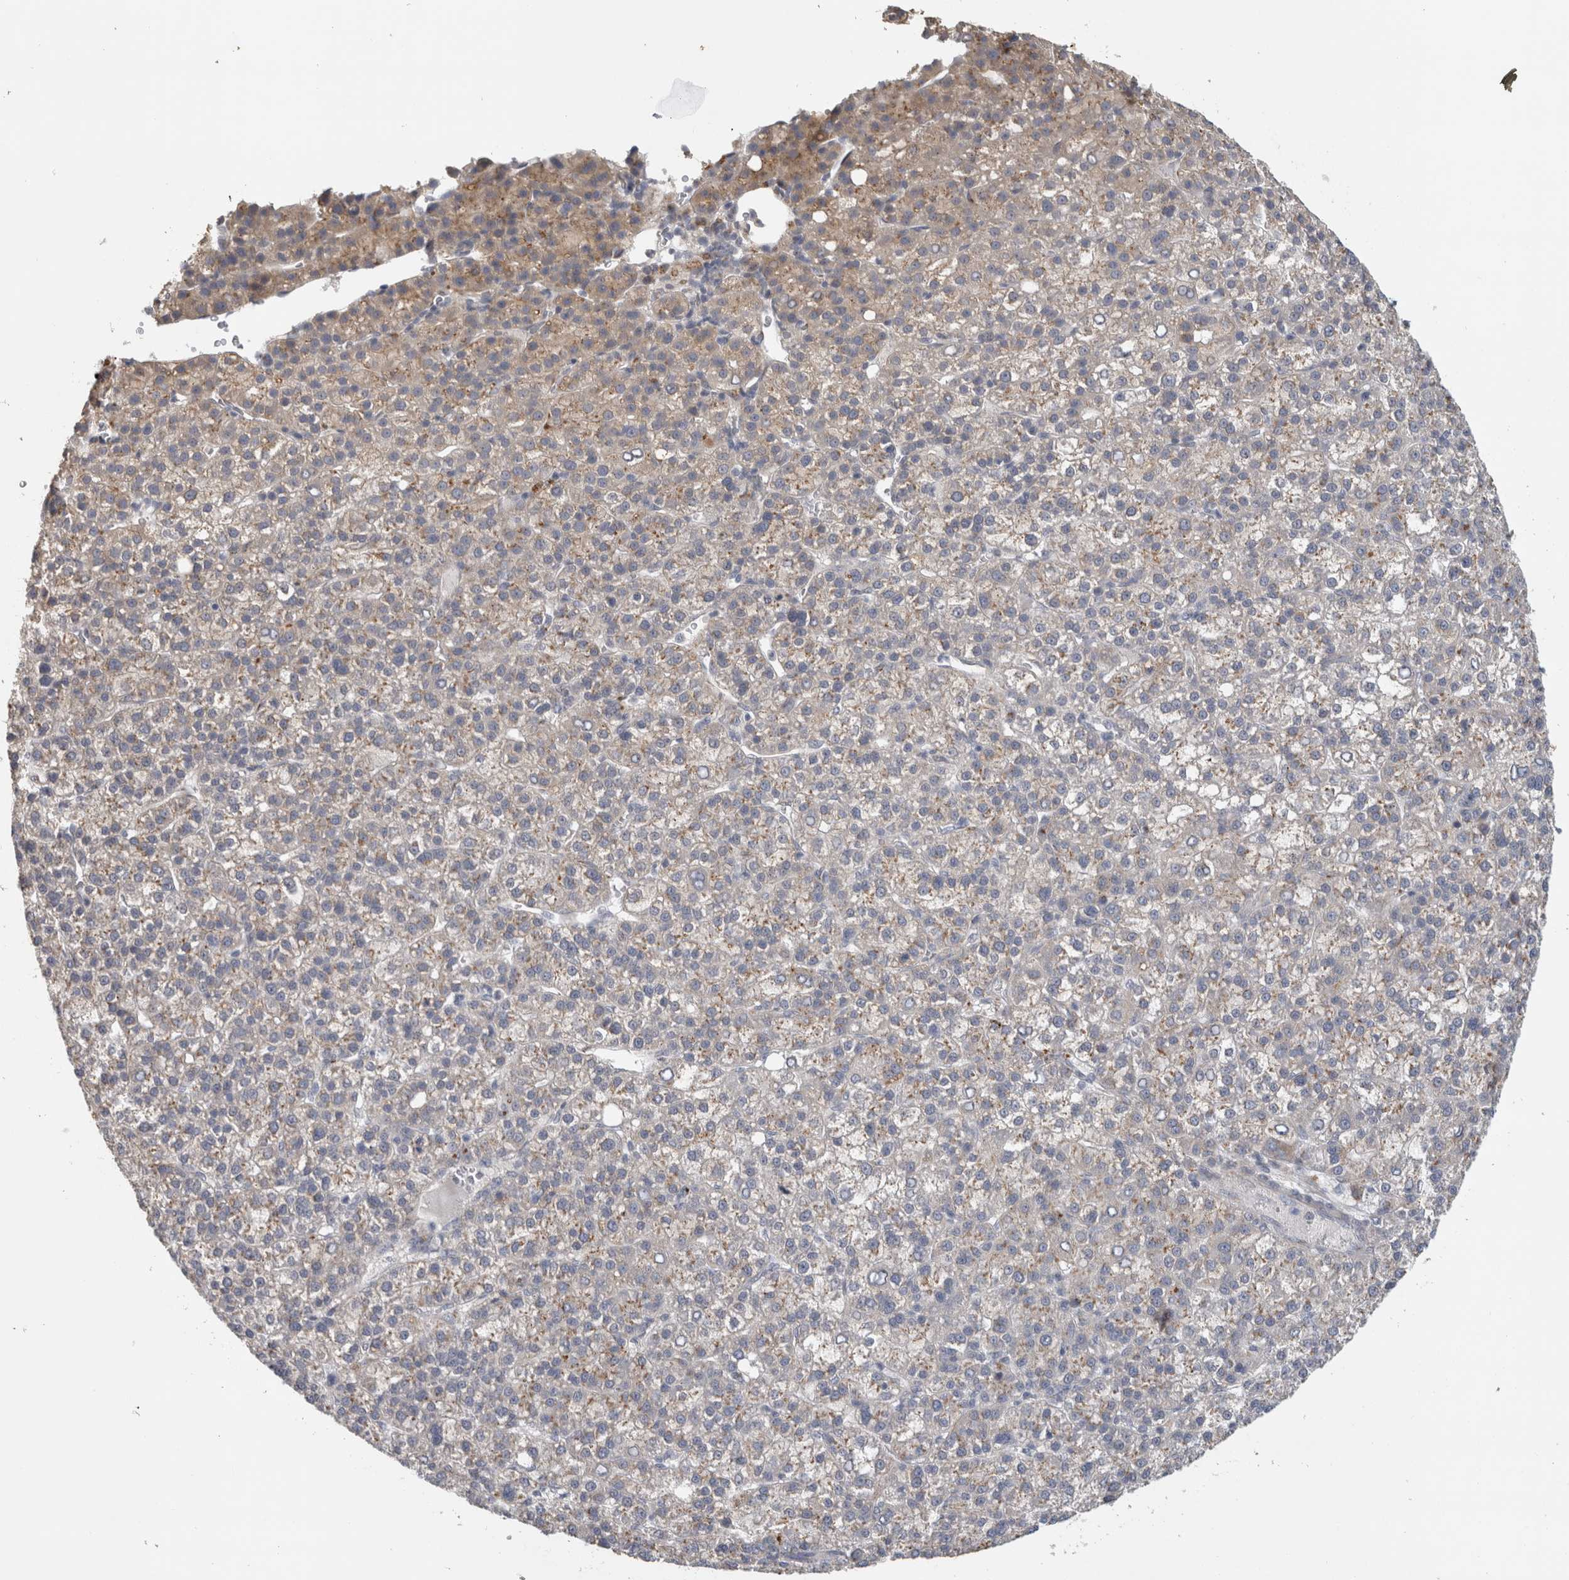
{"staining": {"intensity": "moderate", "quantity": ">75%", "location": "cytoplasmic/membranous"}, "tissue": "liver cancer", "cell_type": "Tumor cells", "image_type": "cancer", "snomed": [{"axis": "morphology", "description": "Carcinoma, Hepatocellular, NOS"}, {"axis": "topography", "description": "Liver"}], "caption": "Immunohistochemistry (IHC) image of hepatocellular carcinoma (liver) stained for a protein (brown), which reveals medium levels of moderate cytoplasmic/membranous positivity in approximately >75% of tumor cells.", "gene": "MGAT1", "patient": {"sex": "female", "age": 58}}